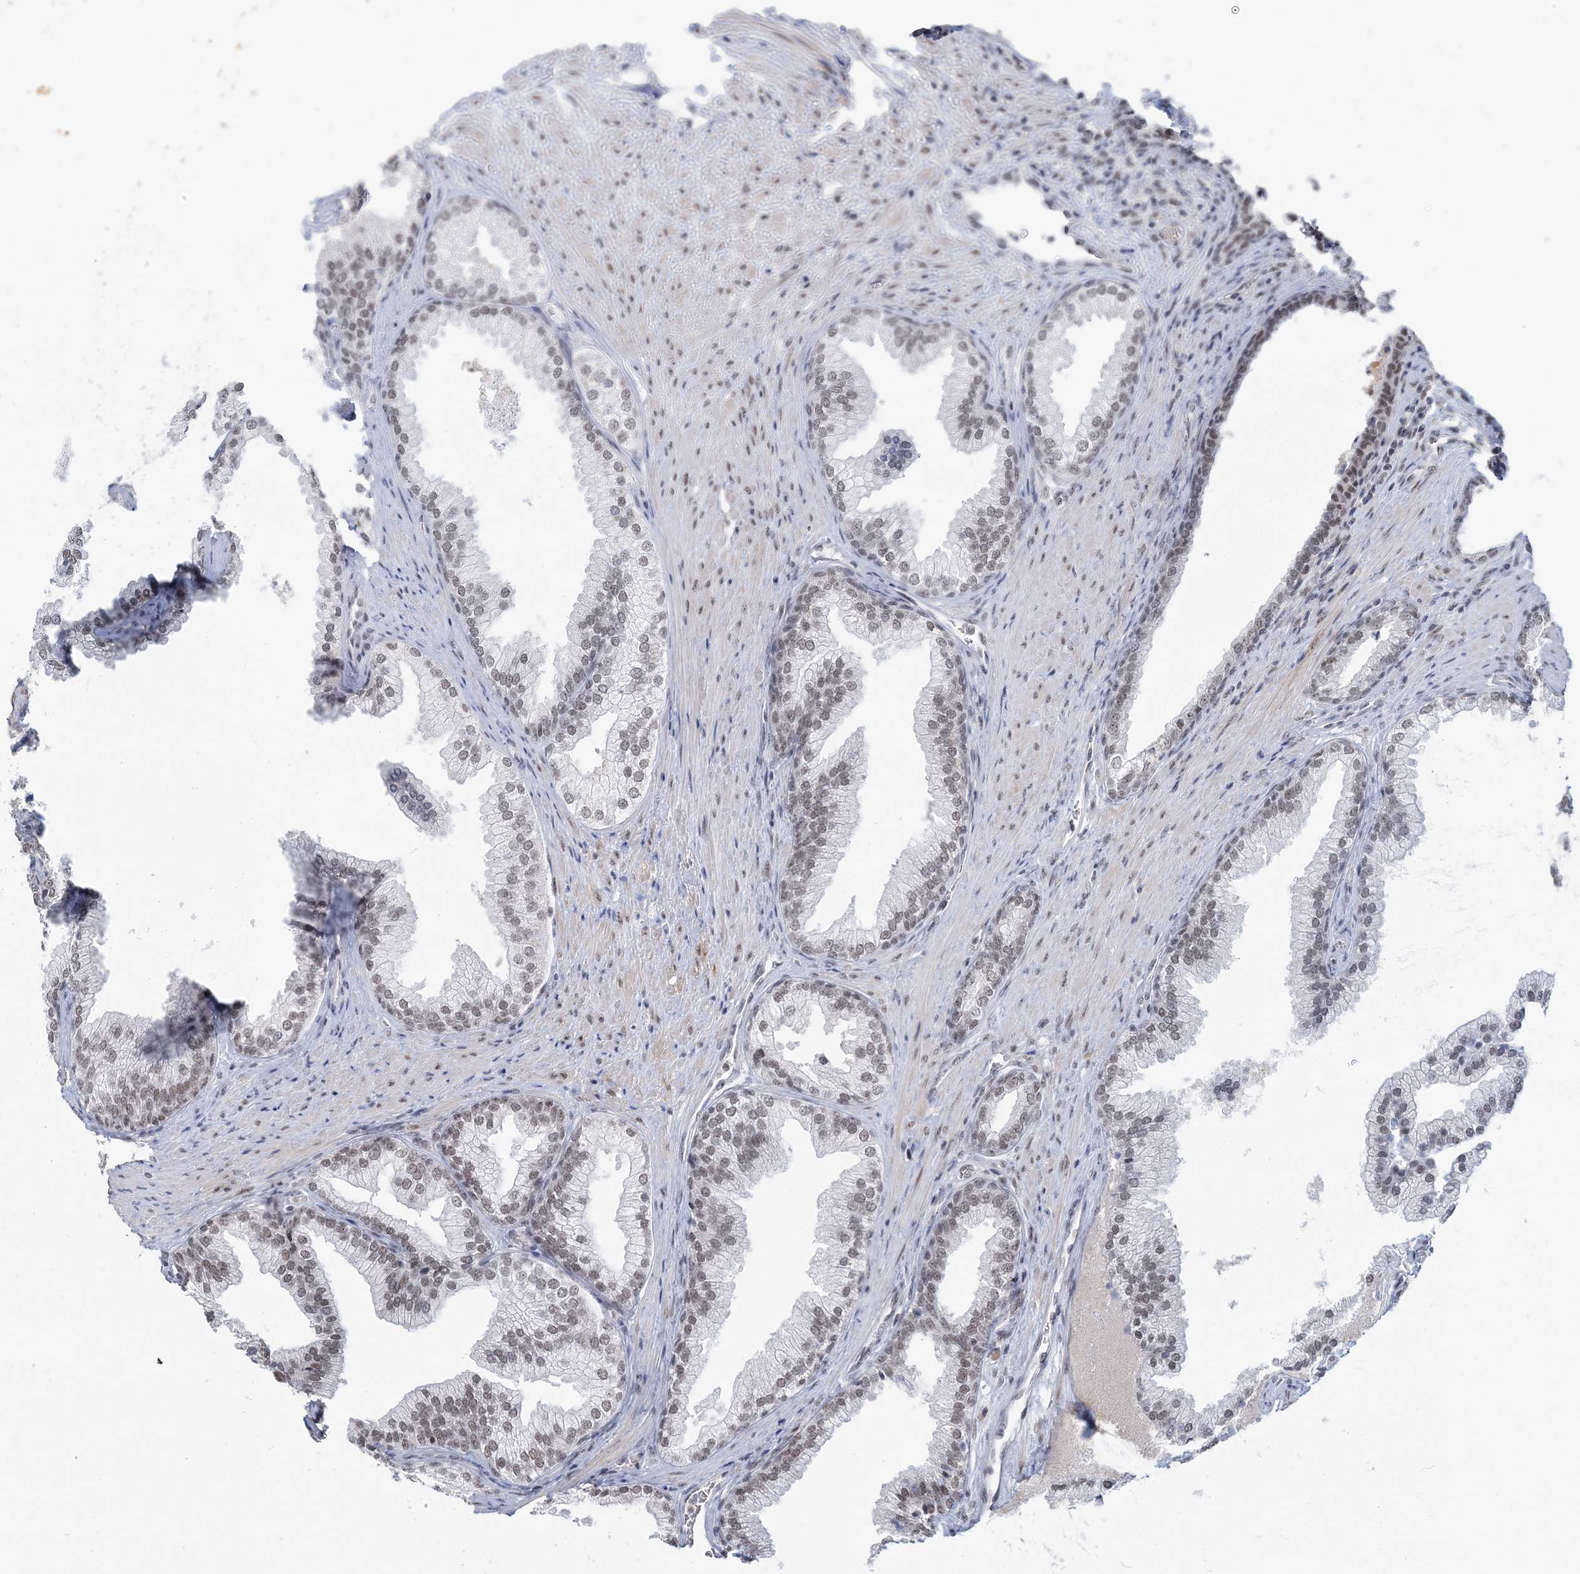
{"staining": {"intensity": "moderate", "quantity": "25%-75%", "location": "nuclear"}, "tissue": "prostate", "cell_type": "Glandular cells", "image_type": "normal", "snomed": [{"axis": "morphology", "description": "Normal tissue, NOS"}, {"axis": "topography", "description": "Prostate"}], "caption": "This photomicrograph displays benign prostate stained with immunohistochemistry (IHC) to label a protein in brown. The nuclear of glandular cells show moderate positivity for the protein. Nuclei are counter-stained blue.", "gene": "PLRG1", "patient": {"sex": "male", "age": 76}}